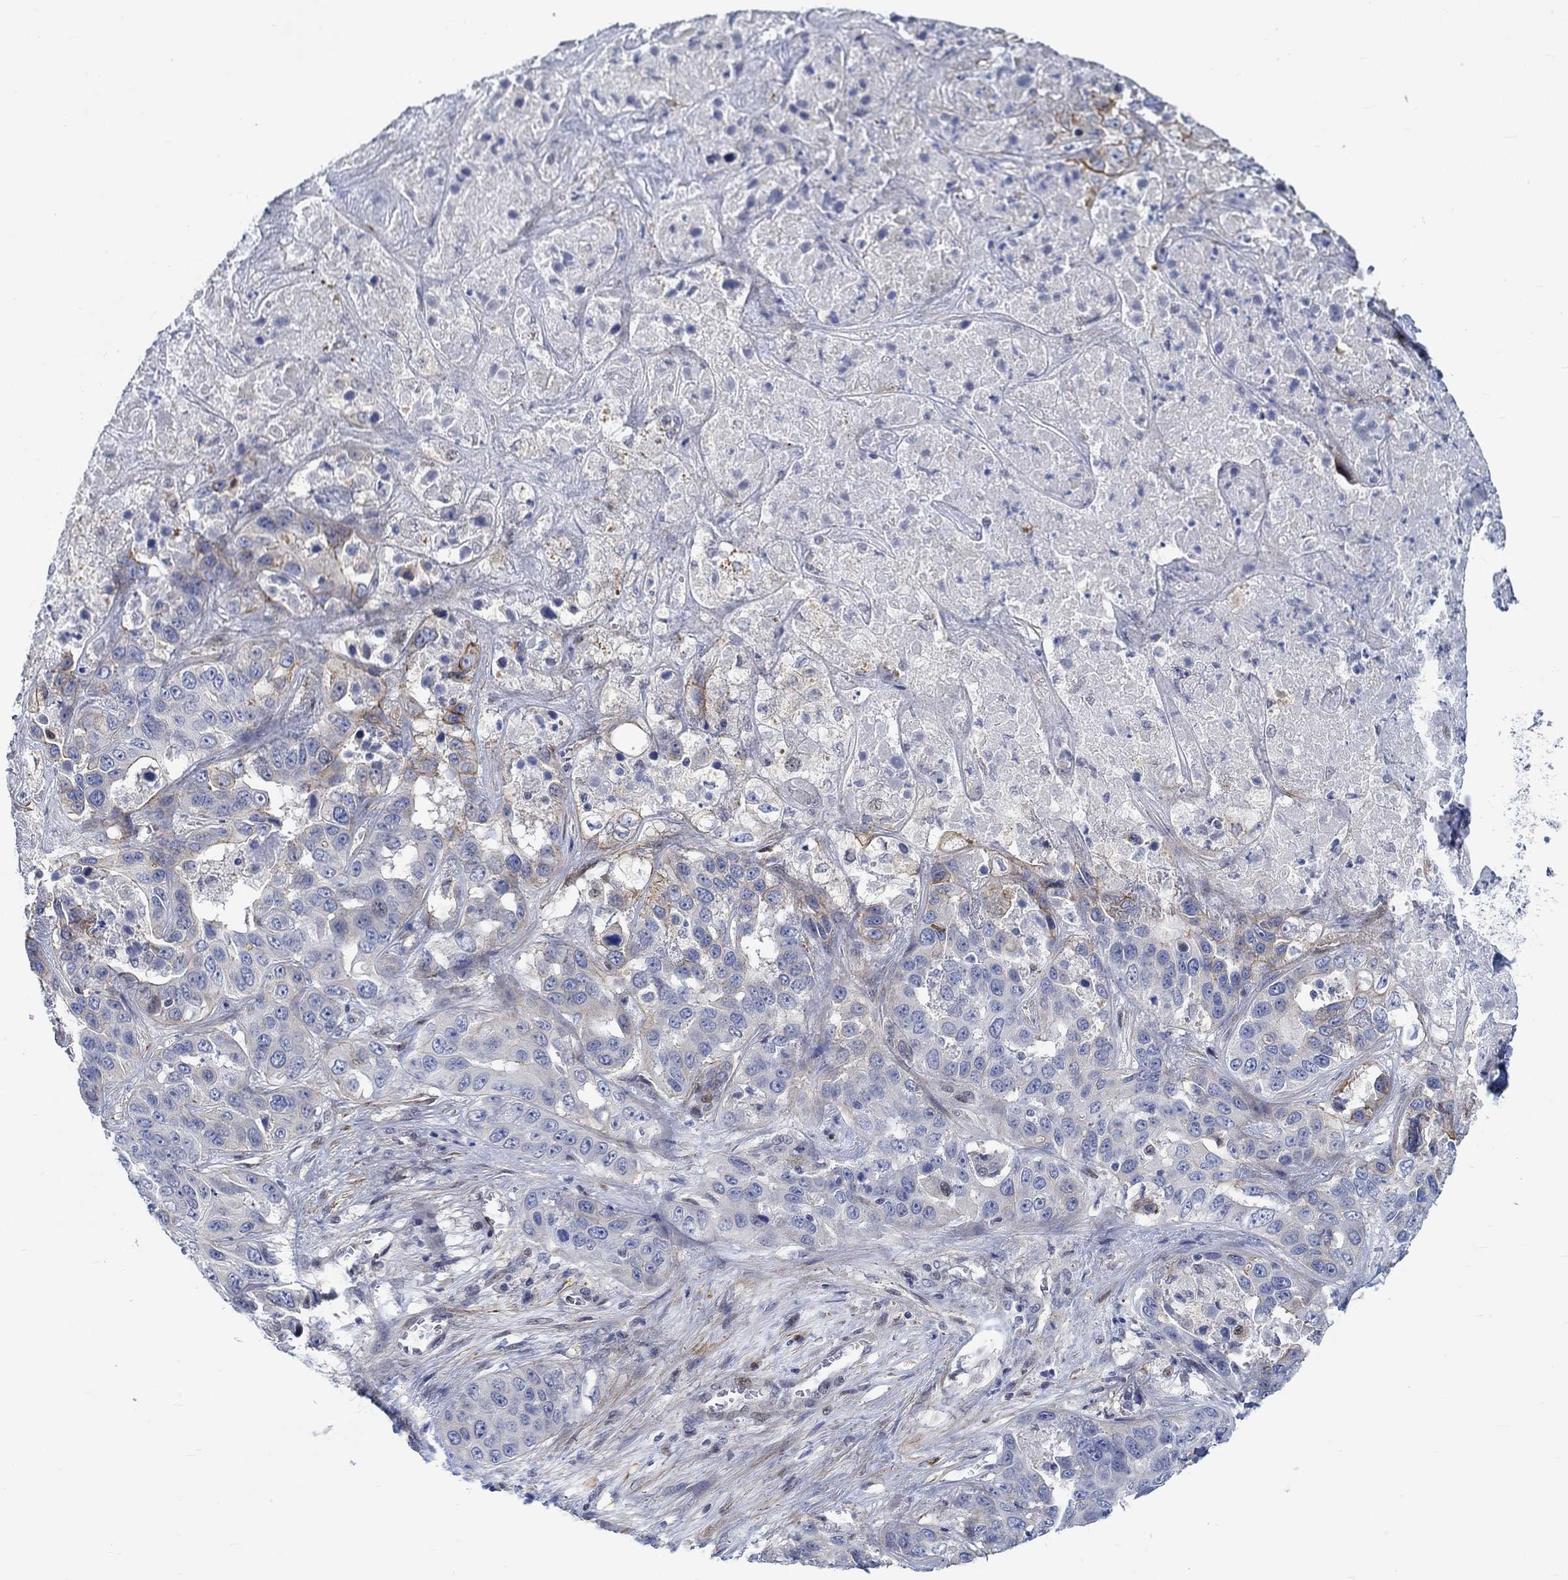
{"staining": {"intensity": "strong", "quantity": "<25%", "location": "cytoplasmic/membranous"}, "tissue": "liver cancer", "cell_type": "Tumor cells", "image_type": "cancer", "snomed": [{"axis": "morphology", "description": "Cholangiocarcinoma"}, {"axis": "topography", "description": "Liver"}], "caption": "Immunohistochemistry (IHC) of liver cancer (cholangiocarcinoma) exhibits medium levels of strong cytoplasmic/membranous expression in about <25% of tumor cells.", "gene": "KCNH8", "patient": {"sex": "female", "age": 52}}